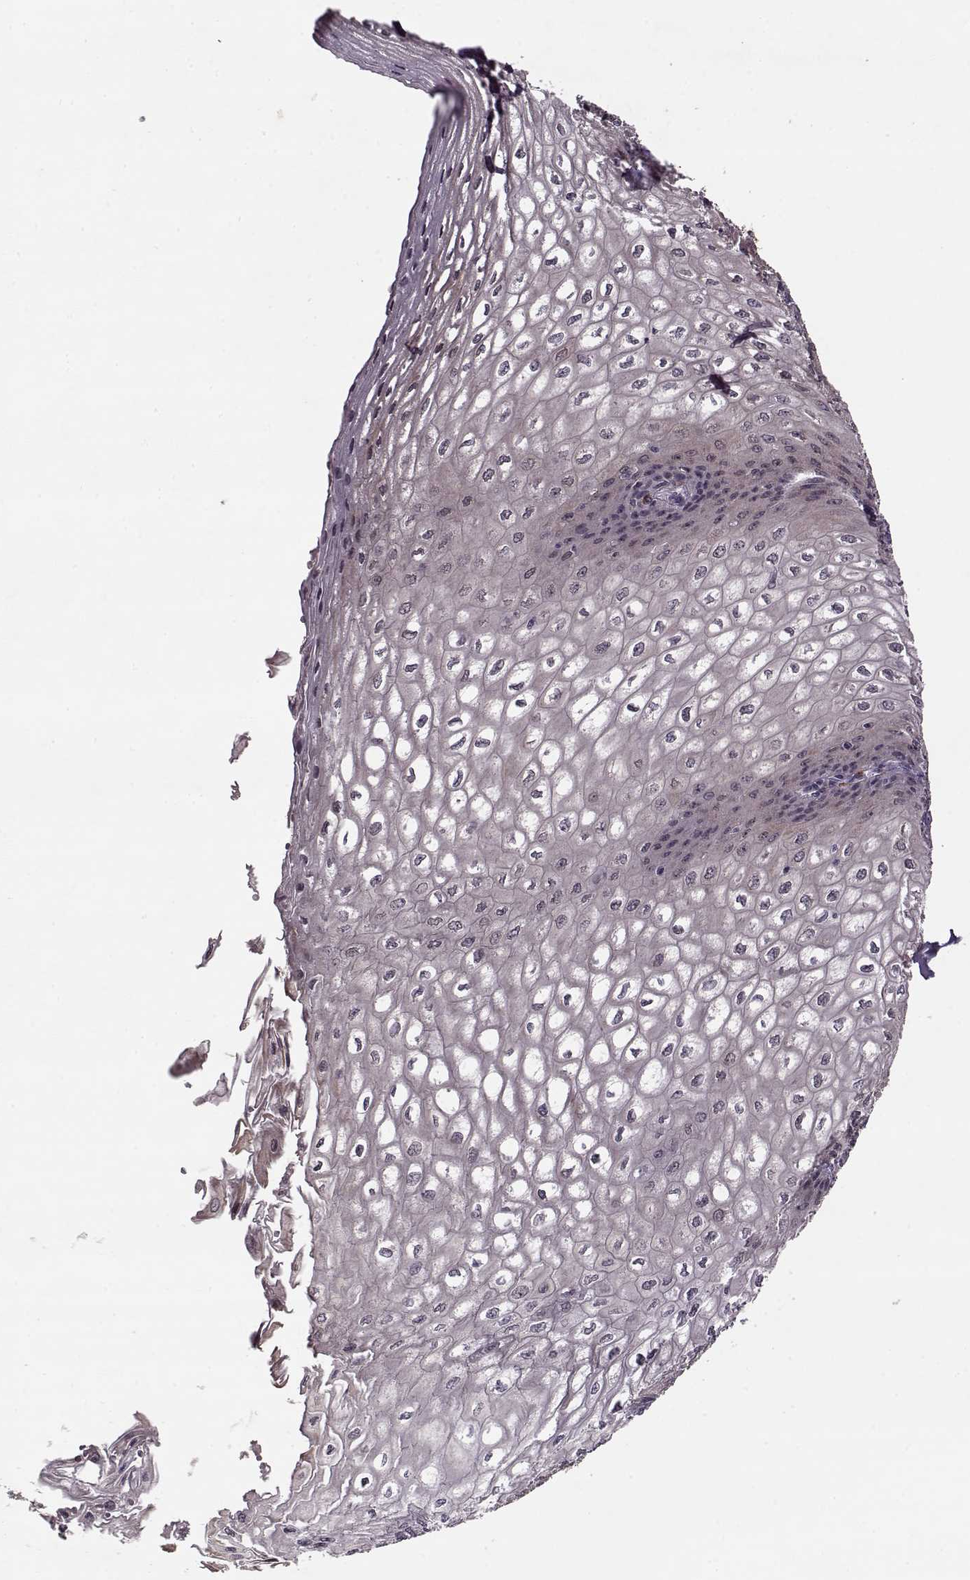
{"staining": {"intensity": "weak", "quantity": "25%-75%", "location": "cytoplasmic/membranous"}, "tissue": "esophagus", "cell_type": "Squamous epithelial cells", "image_type": "normal", "snomed": [{"axis": "morphology", "description": "Normal tissue, NOS"}, {"axis": "topography", "description": "Esophagus"}], "caption": "A photomicrograph of human esophagus stained for a protein exhibits weak cytoplasmic/membranous brown staining in squamous epithelial cells.", "gene": "DENND4B", "patient": {"sex": "male", "age": 58}}